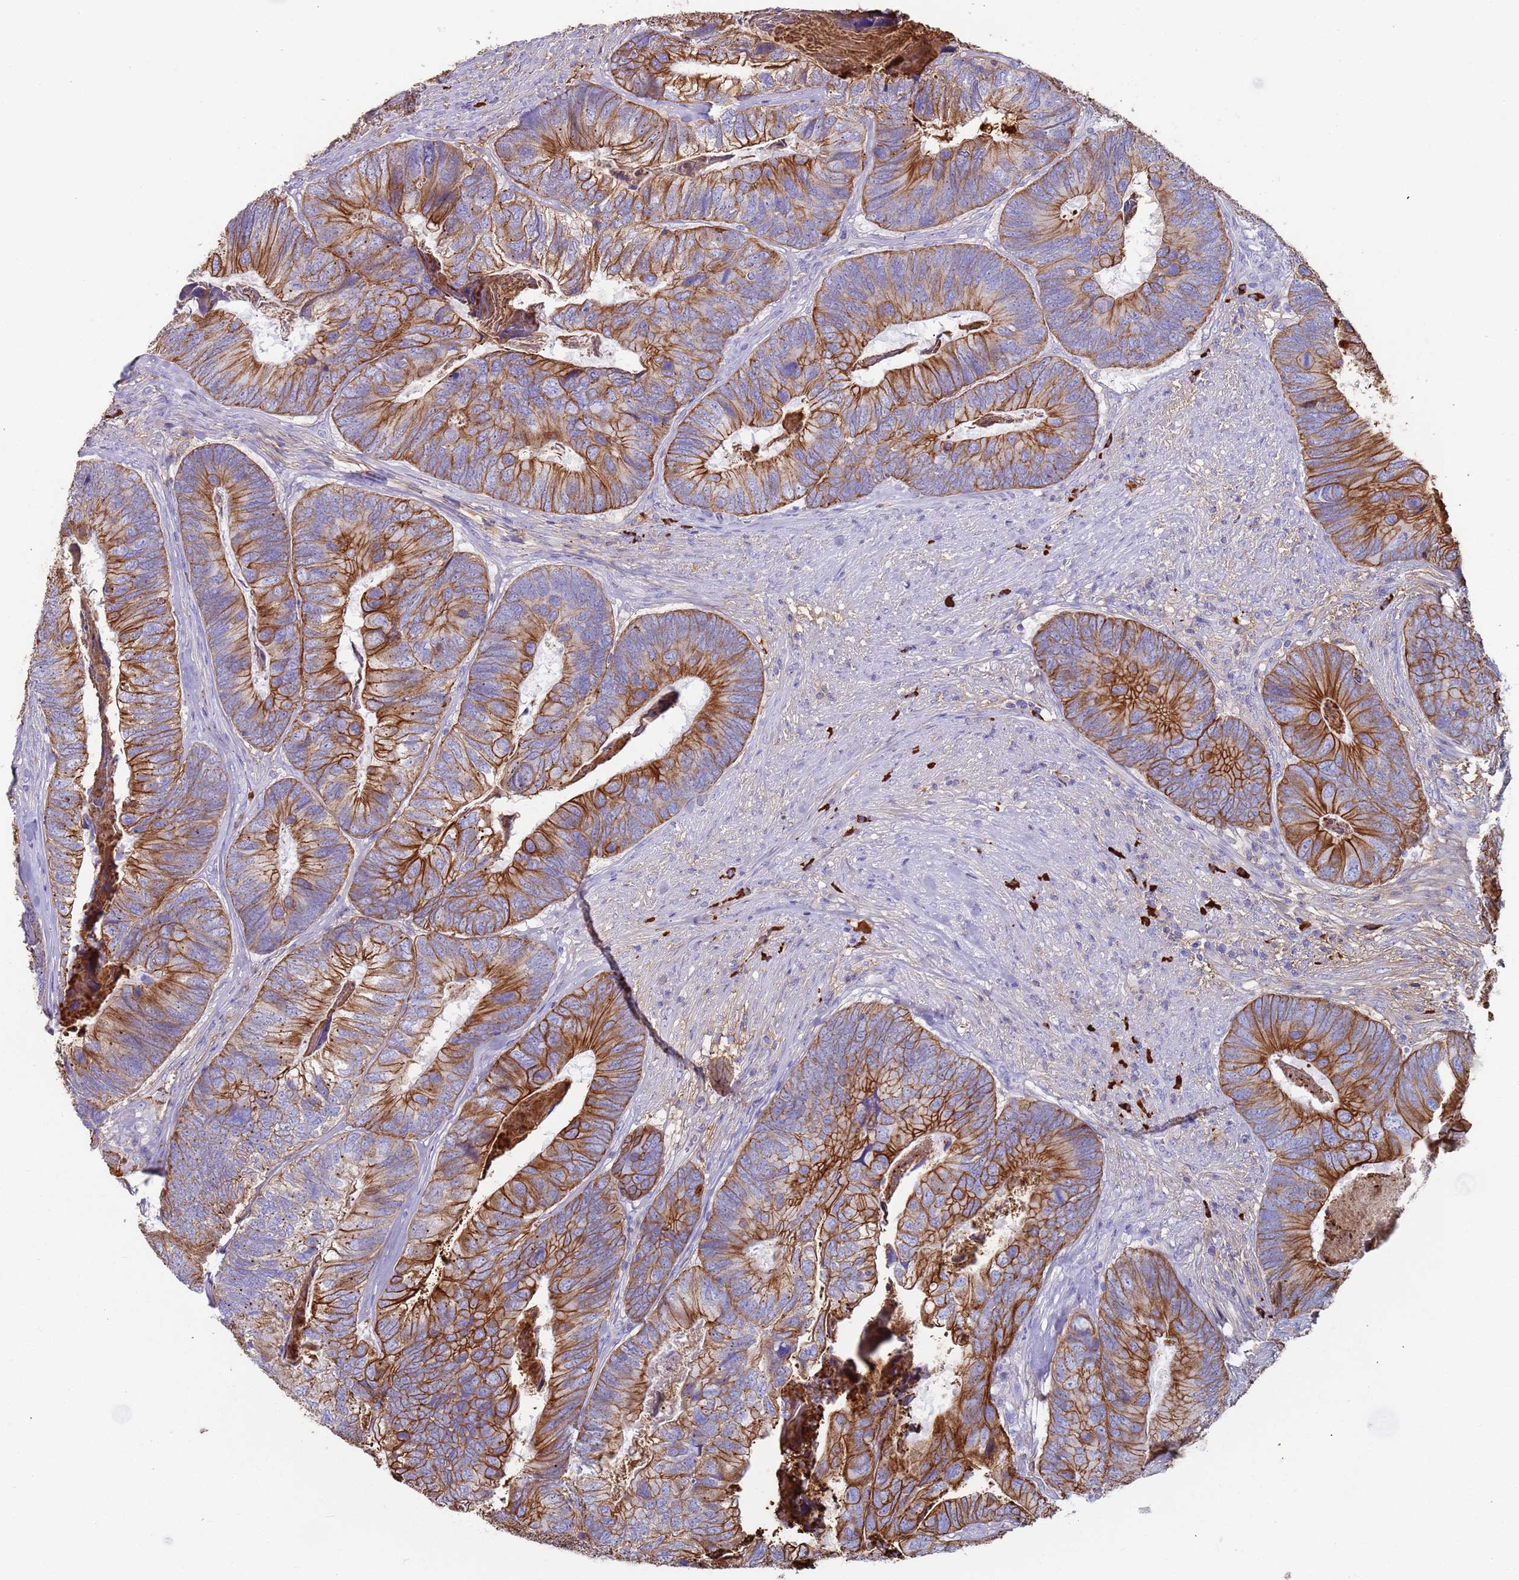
{"staining": {"intensity": "moderate", "quantity": "25%-75%", "location": "cytoplasmic/membranous"}, "tissue": "colorectal cancer", "cell_type": "Tumor cells", "image_type": "cancer", "snomed": [{"axis": "morphology", "description": "Adenocarcinoma, NOS"}, {"axis": "topography", "description": "Colon"}], "caption": "Immunohistochemical staining of human colorectal cancer exhibits medium levels of moderate cytoplasmic/membranous staining in about 25%-75% of tumor cells.", "gene": "CYSLTR2", "patient": {"sex": "female", "age": 67}}